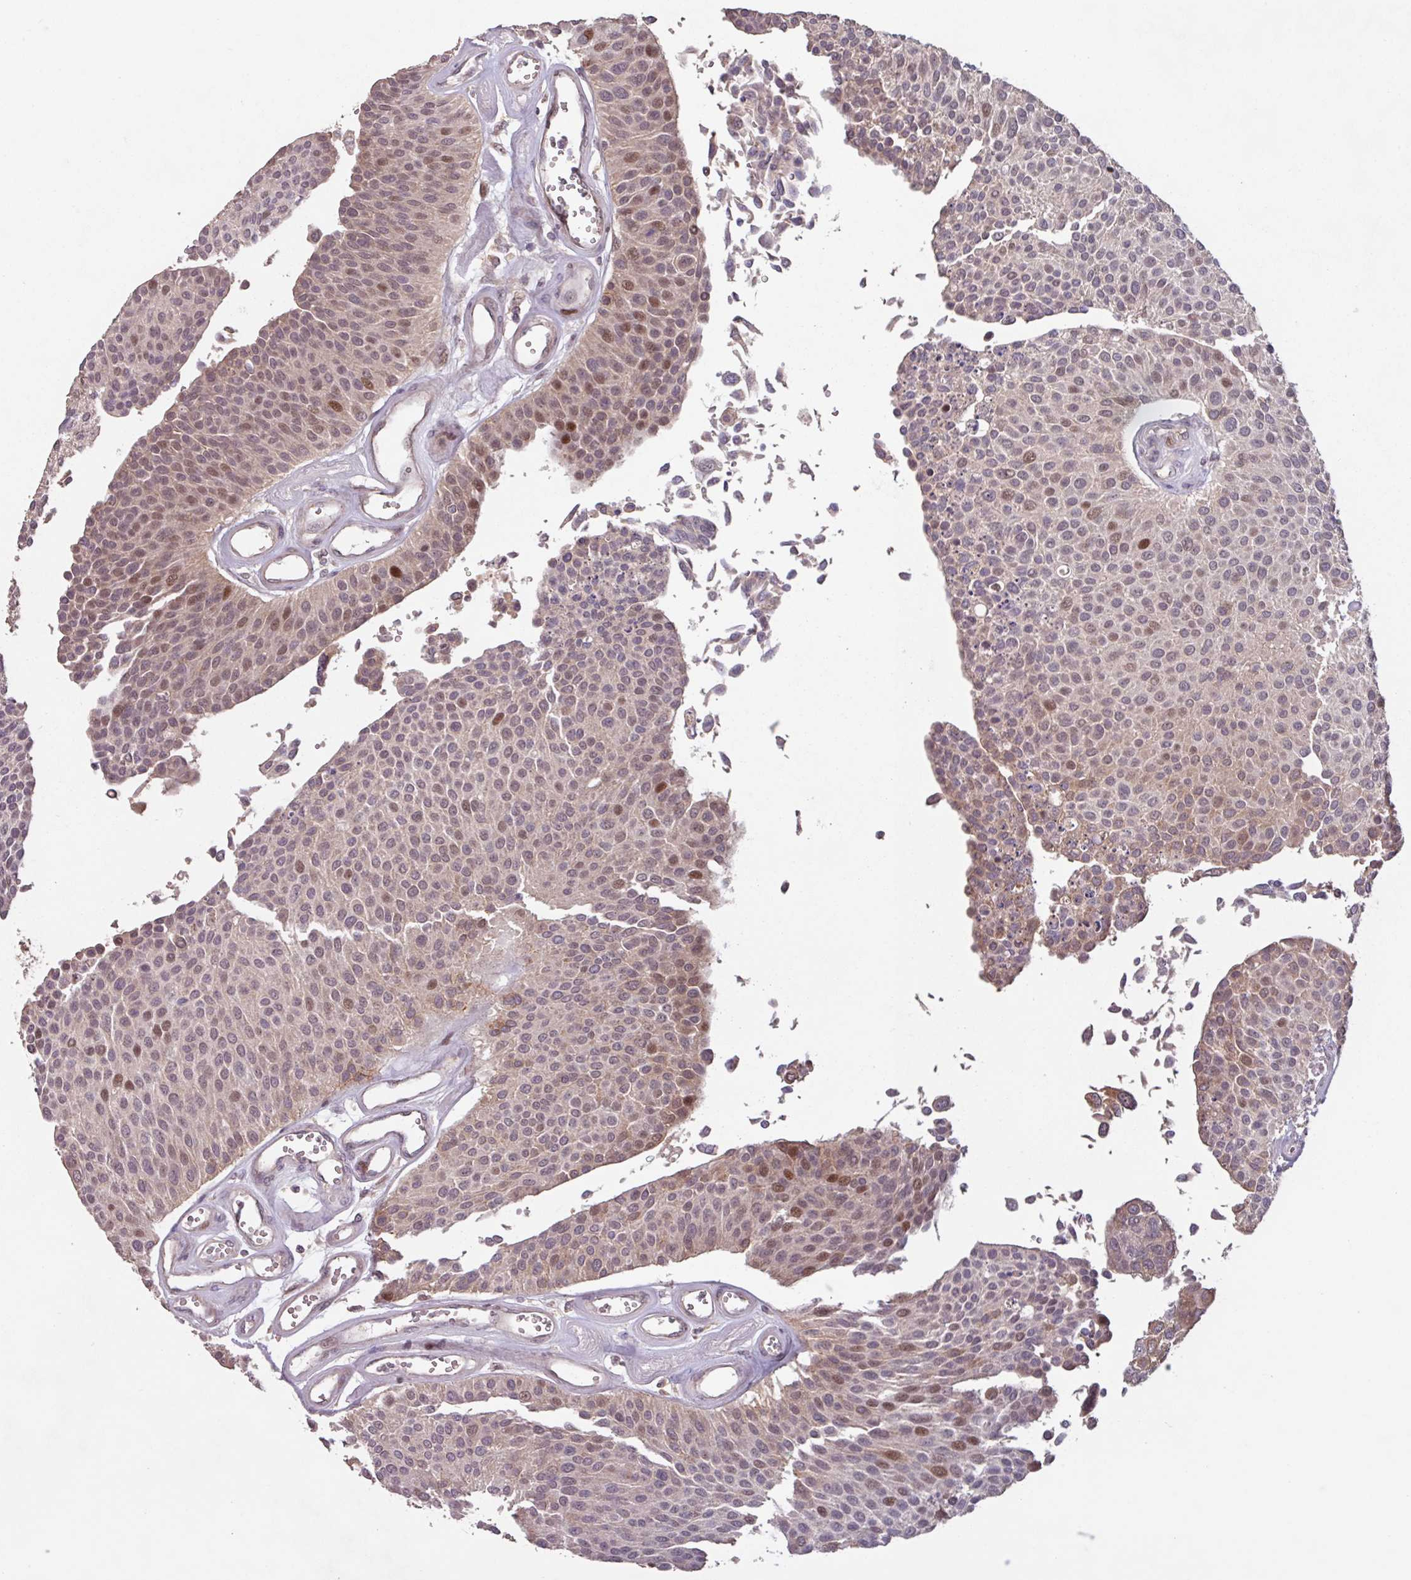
{"staining": {"intensity": "strong", "quantity": "<25%", "location": "nuclear"}, "tissue": "urothelial cancer", "cell_type": "Tumor cells", "image_type": "cancer", "snomed": [{"axis": "morphology", "description": "Urothelial carcinoma, NOS"}, {"axis": "topography", "description": "Urinary bladder"}], "caption": "This is a histology image of IHC staining of urothelial cancer, which shows strong expression in the nuclear of tumor cells.", "gene": "TMEM88", "patient": {"sex": "male", "age": 55}}